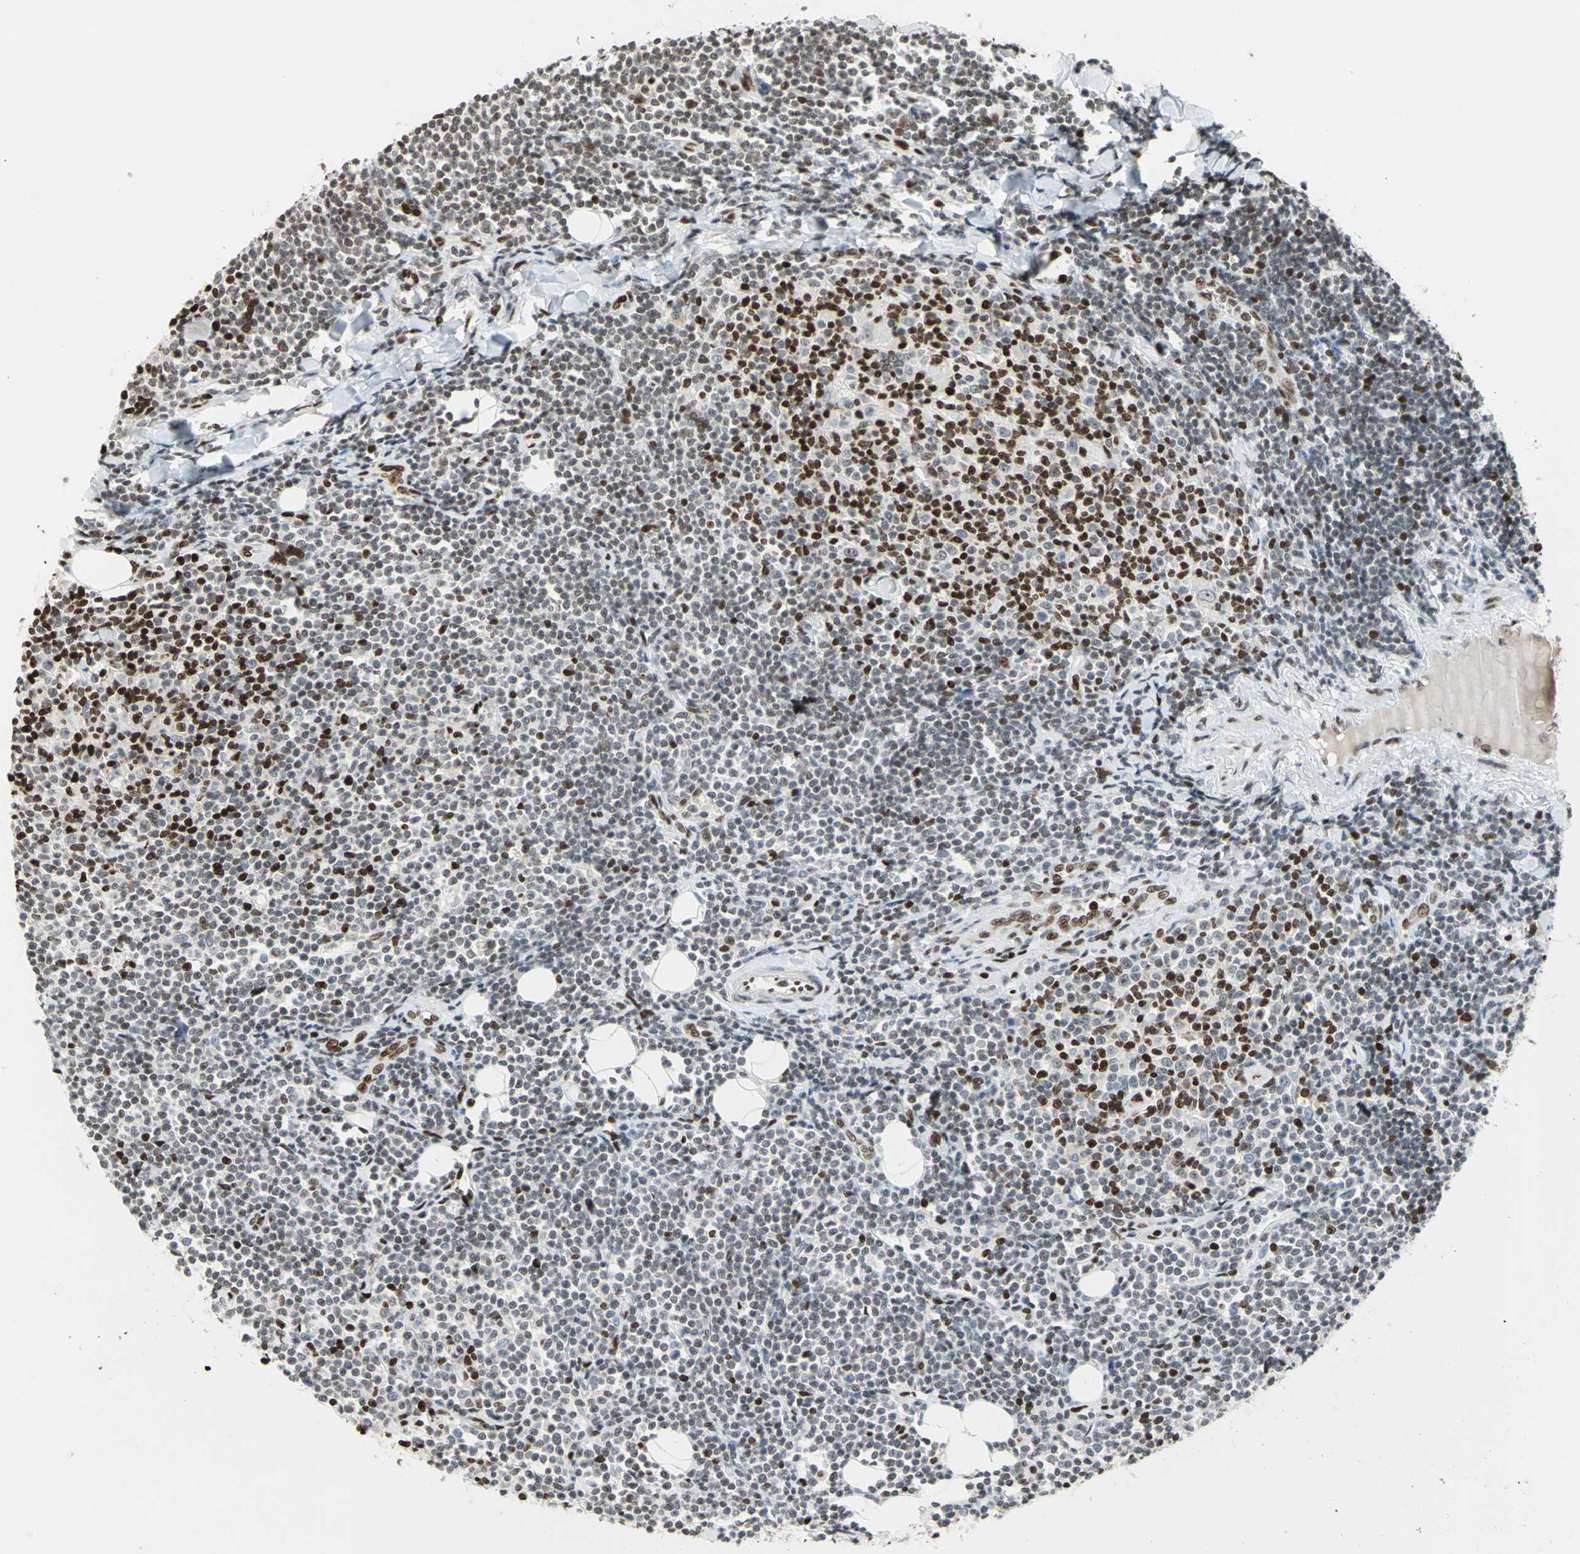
{"staining": {"intensity": "strong", "quantity": "25%-75%", "location": "nuclear"}, "tissue": "lymphoma", "cell_type": "Tumor cells", "image_type": "cancer", "snomed": [{"axis": "morphology", "description": "Malignant lymphoma, non-Hodgkin's type, Low grade"}, {"axis": "topography", "description": "Soft tissue"}], "caption": "Human lymphoma stained with a protein marker reveals strong staining in tumor cells.", "gene": "HMGB1", "patient": {"sex": "male", "age": 92}}